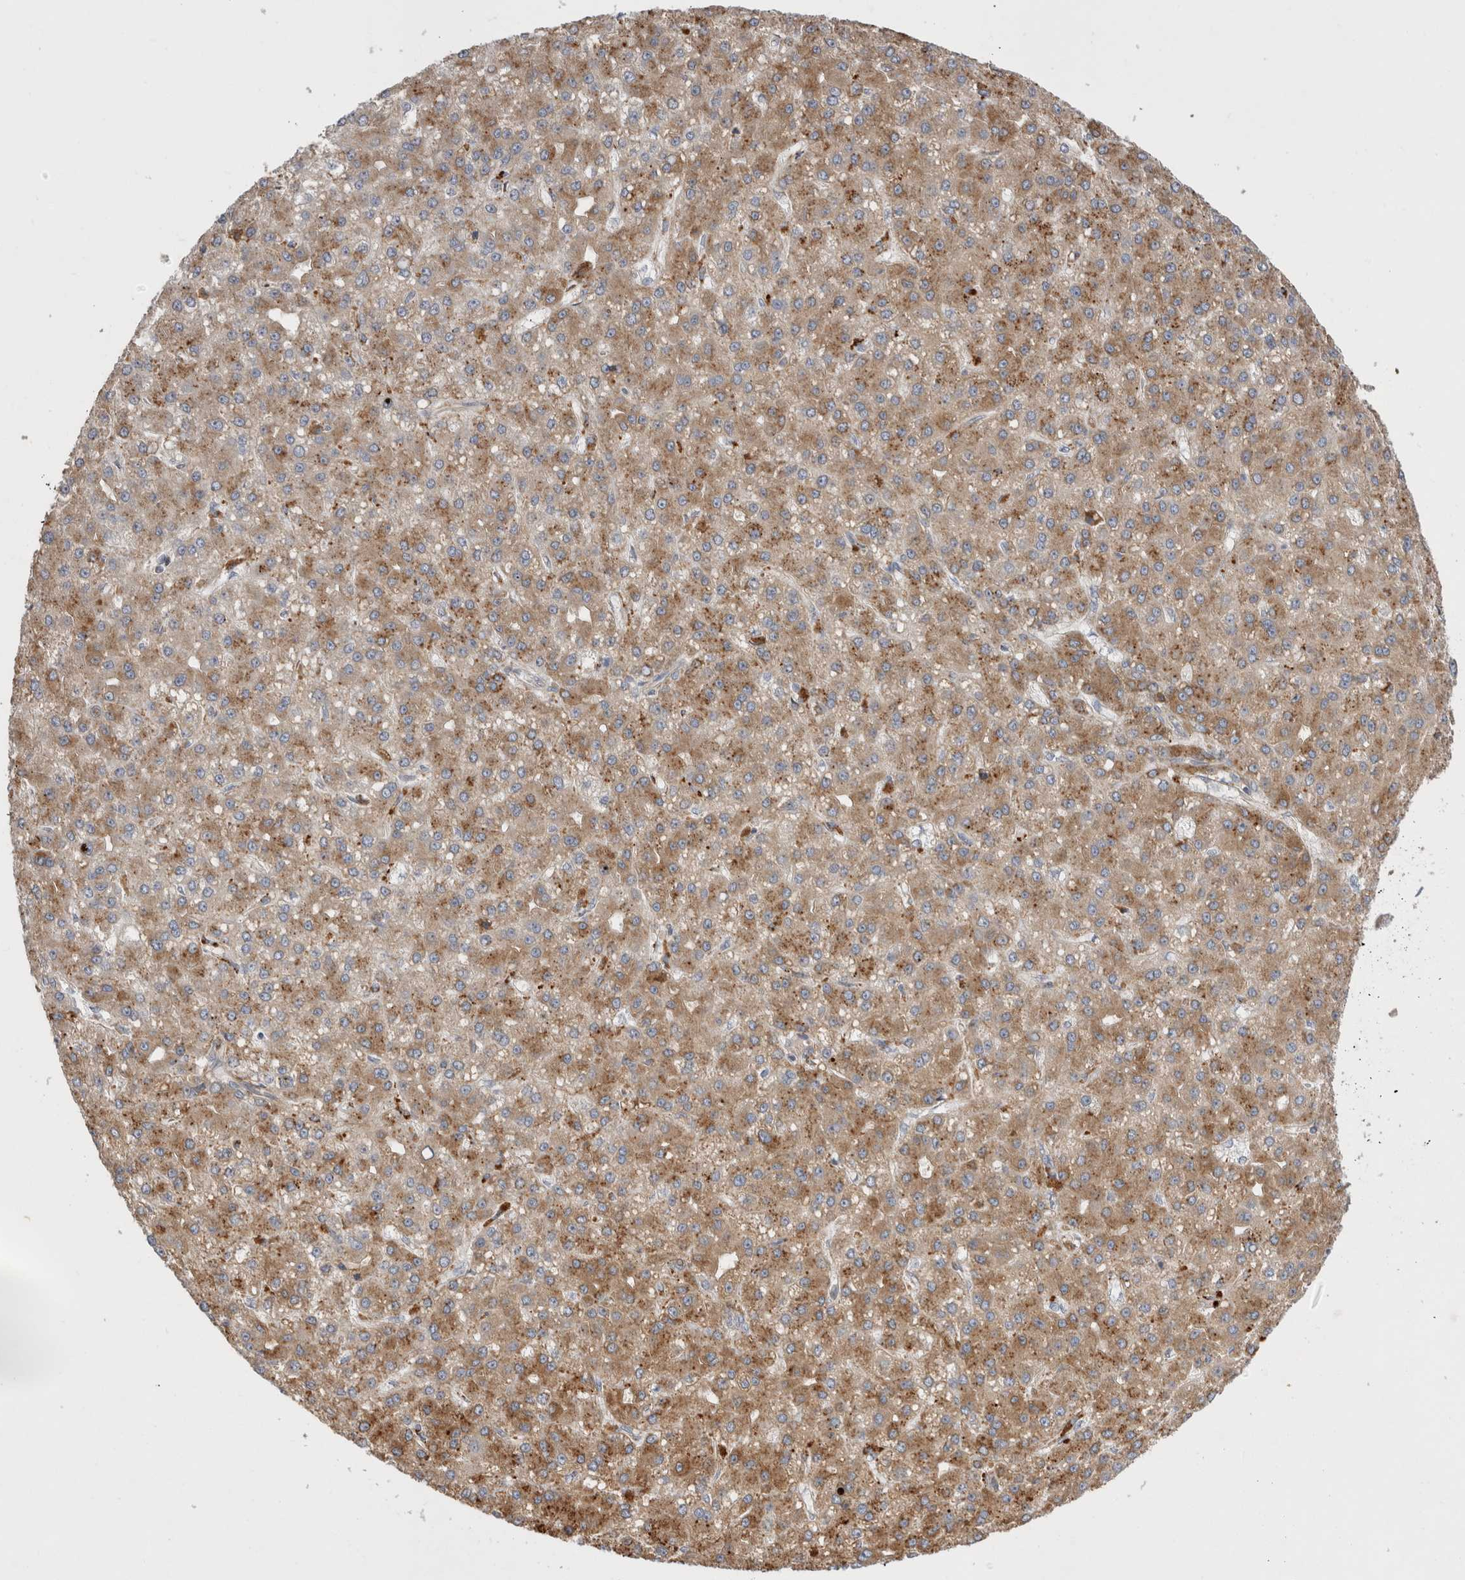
{"staining": {"intensity": "moderate", "quantity": "25%-75%", "location": "cytoplasmic/membranous"}, "tissue": "liver cancer", "cell_type": "Tumor cells", "image_type": "cancer", "snomed": [{"axis": "morphology", "description": "Carcinoma, Hepatocellular, NOS"}, {"axis": "topography", "description": "Liver"}], "caption": "A high-resolution photomicrograph shows immunohistochemistry staining of liver cancer (hepatocellular carcinoma), which displays moderate cytoplasmic/membranous staining in approximately 25%-75% of tumor cells. Using DAB (brown) and hematoxylin (blue) stains, captured at high magnification using brightfield microscopy.", "gene": "PDCD10", "patient": {"sex": "male", "age": 67}}